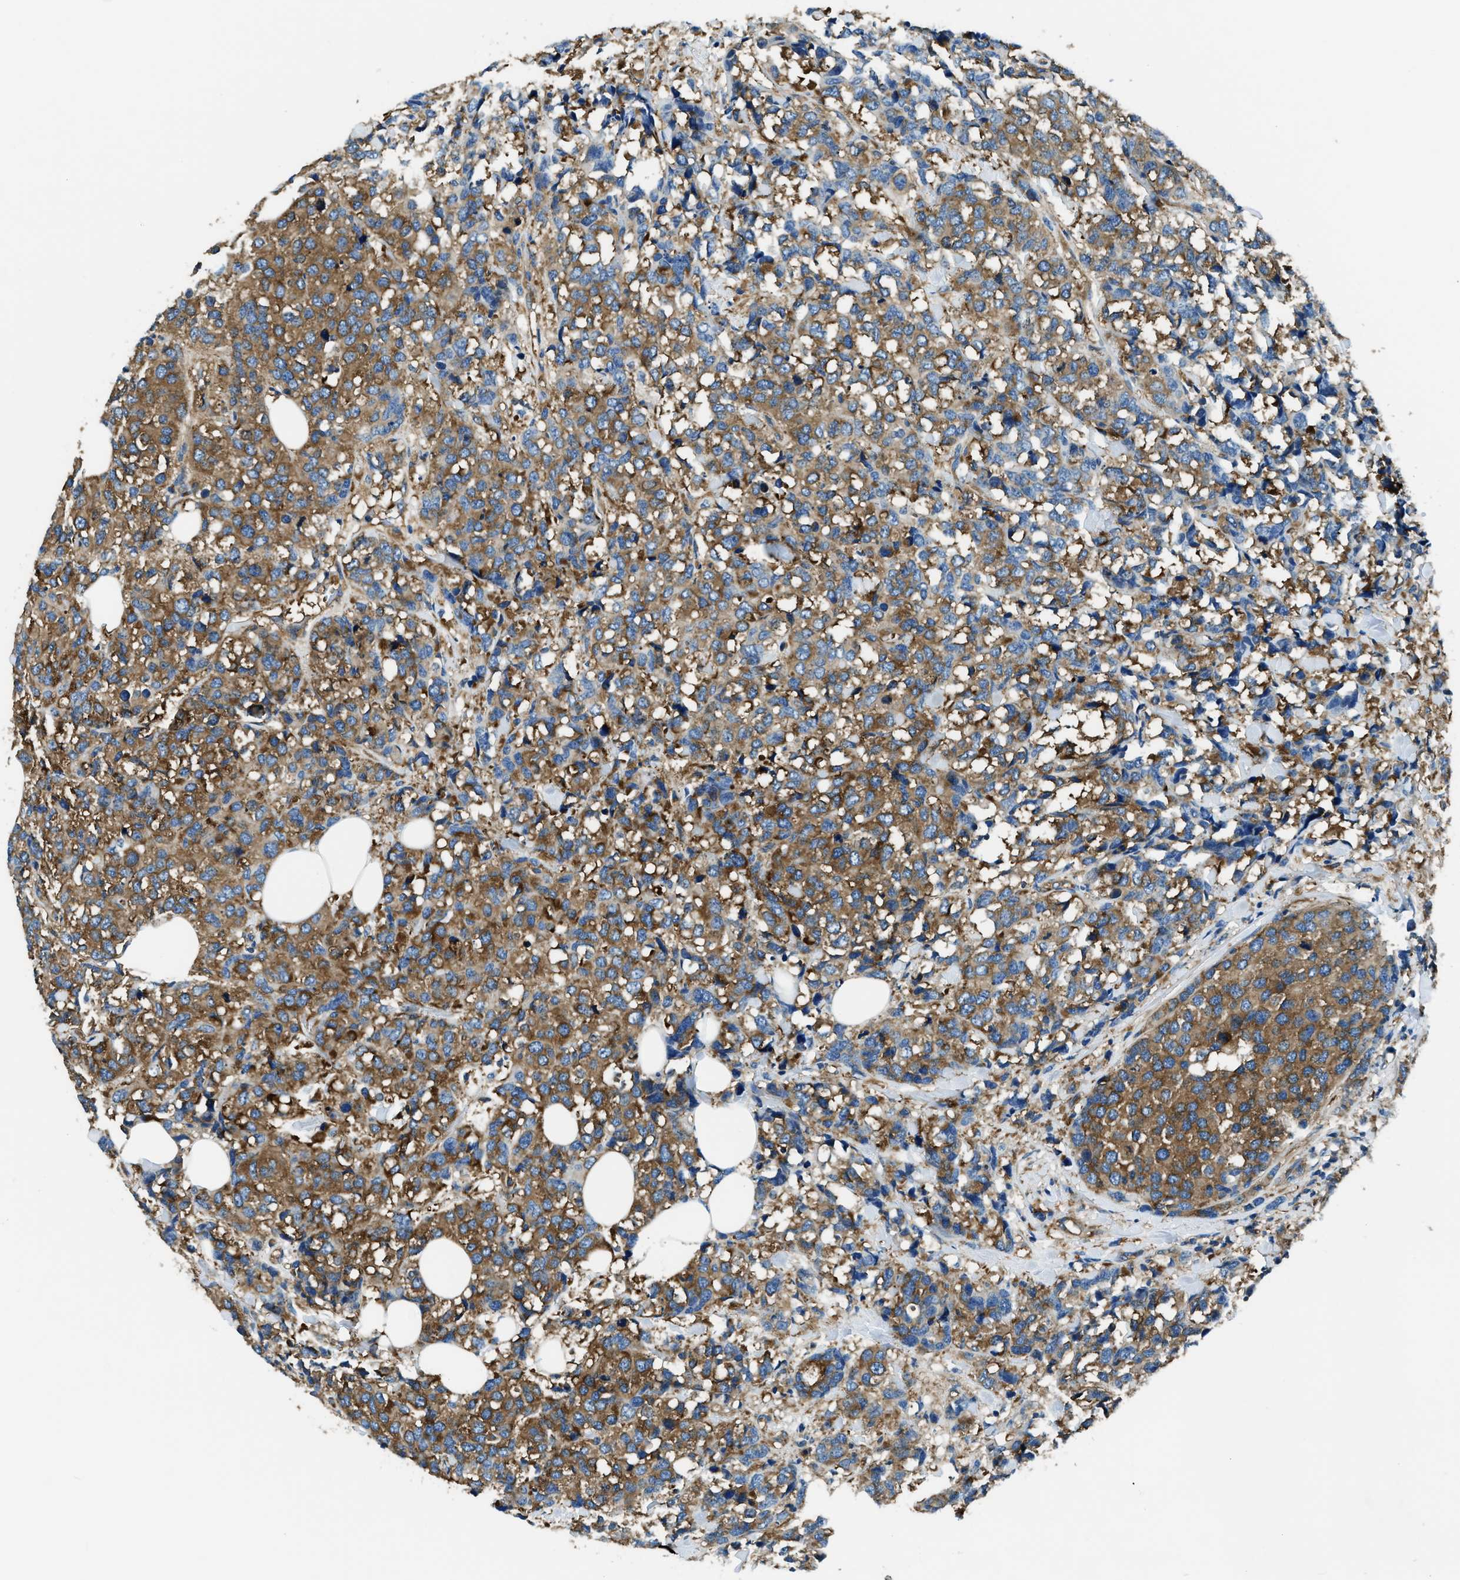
{"staining": {"intensity": "moderate", "quantity": ">75%", "location": "cytoplasmic/membranous"}, "tissue": "breast cancer", "cell_type": "Tumor cells", "image_type": "cancer", "snomed": [{"axis": "morphology", "description": "Lobular carcinoma"}, {"axis": "topography", "description": "Breast"}], "caption": "This is an image of immunohistochemistry (IHC) staining of breast cancer, which shows moderate expression in the cytoplasmic/membranous of tumor cells.", "gene": "EEA1", "patient": {"sex": "female", "age": 59}}